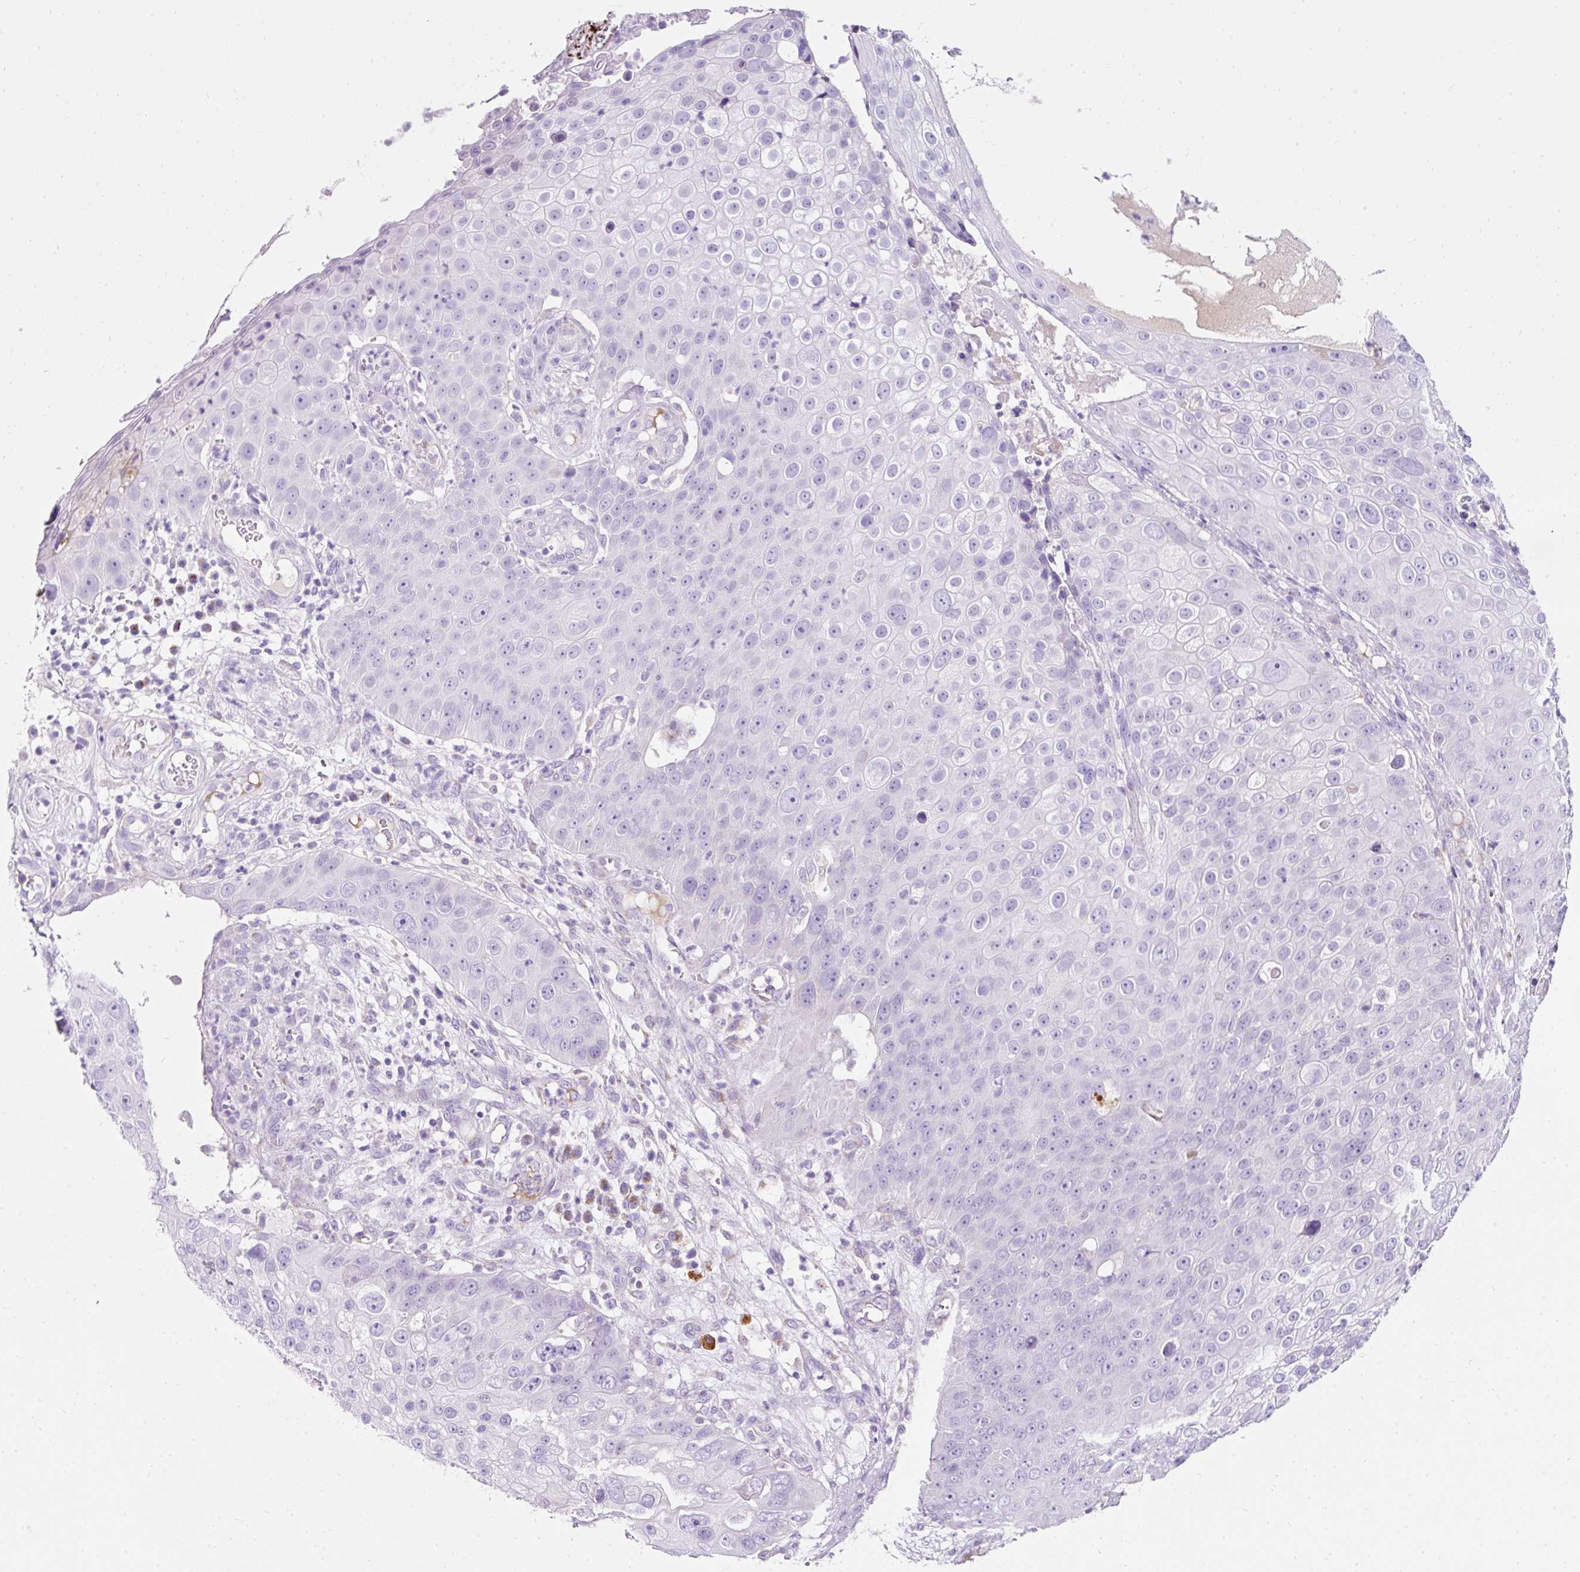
{"staining": {"intensity": "negative", "quantity": "none", "location": "none"}, "tissue": "skin cancer", "cell_type": "Tumor cells", "image_type": "cancer", "snomed": [{"axis": "morphology", "description": "Squamous cell carcinoma, NOS"}, {"axis": "topography", "description": "Skin"}], "caption": "Skin squamous cell carcinoma was stained to show a protein in brown. There is no significant staining in tumor cells.", "gene": "PLPP2", "patient": {"sex": "male", "age": 71}}